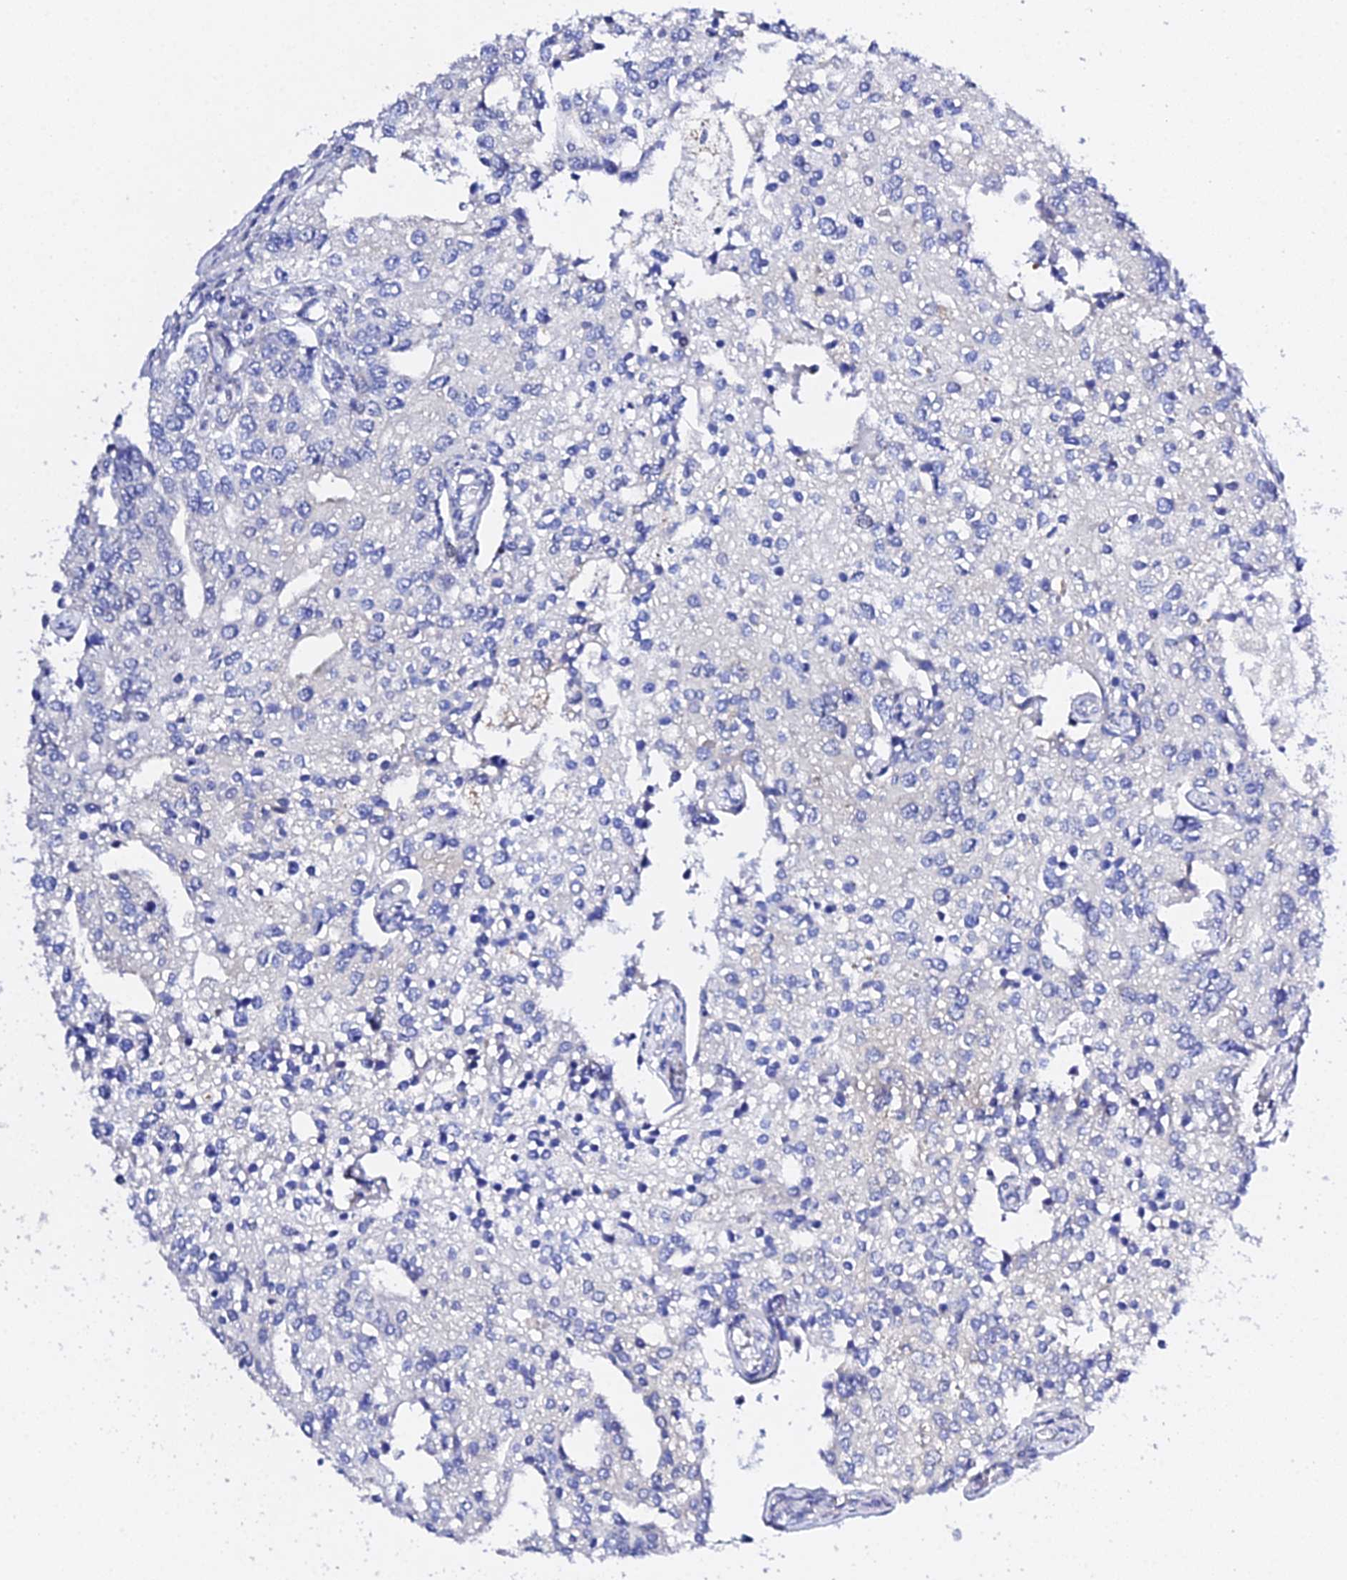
{"staining": {"intensity": "negative", "quantity": "none", "location": "none"}, "tissue": "prostate cancer", "cell_type": "Tumor cells", "image_type": "cancer", "snomed": [{"axis": "morphology", "description": "Adenocarcinoma, High grade"}, {"axis": "topography", "description": "Prostate"}], "caption": "An image of human prostate cancer is negative for staining in tumor cells.", "gene": "POFUT2", "patient": {"sex": "male", "age": 62}}